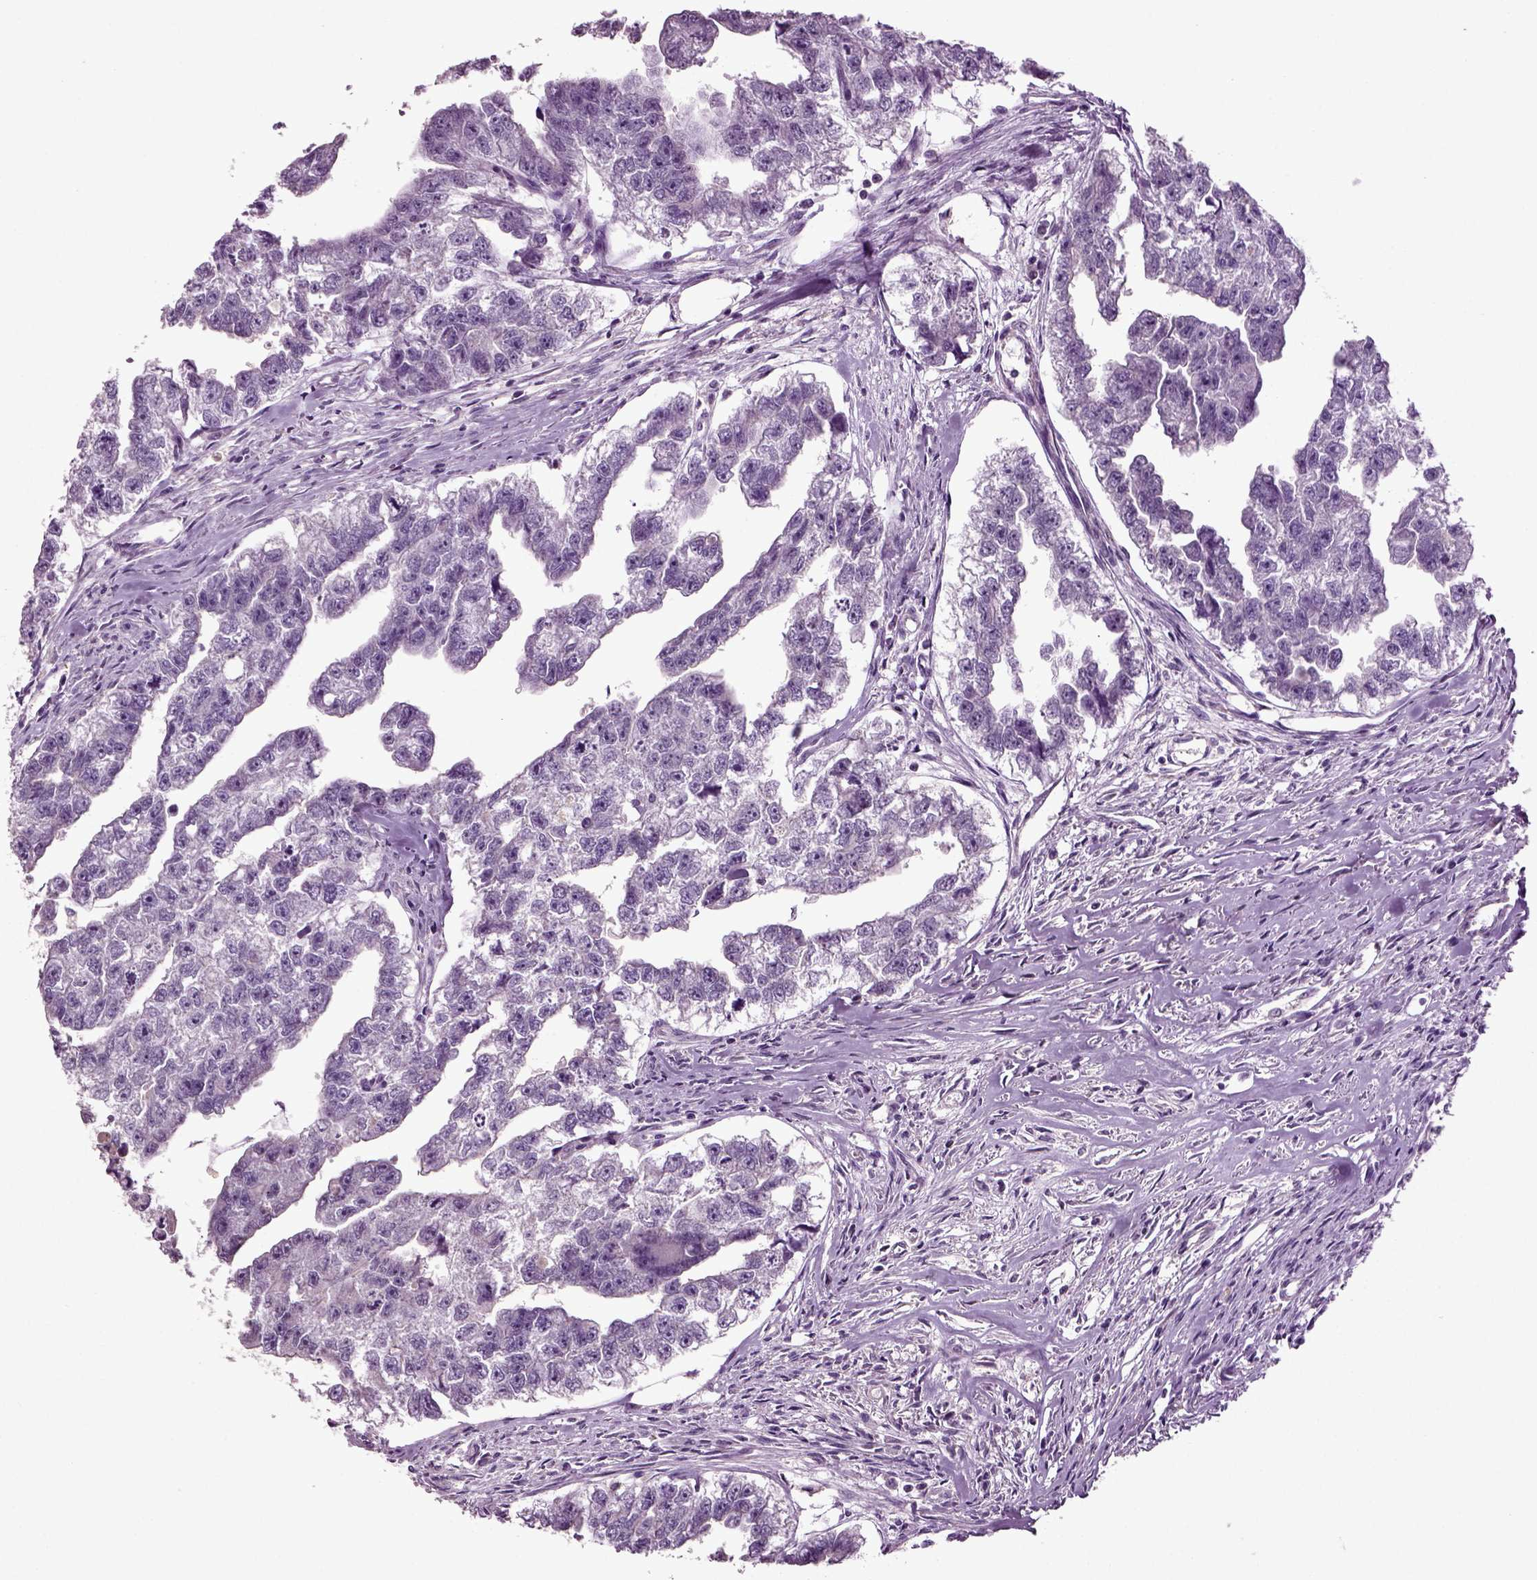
{"staining": {"intensity": "negative", "quantity": "none", "location": "none"}, "tissue": "testis cancer", "cell_type": "Tumor cells", "image_type": "cancer", "snomed": [{"axis": "morphology", "description": "Carcinoma, Embryonal, NOS"}, {"axis": "morphology", "description": "Teratoma, malignant, NOS"}, {"axis": "topography", "description": "Testis"}], "caption": "Tumor cells show no significant positivity in embryonal carcinoma (testis).", "gene": "DEFB118", "patient": {"sex": "male", "age": 44}}